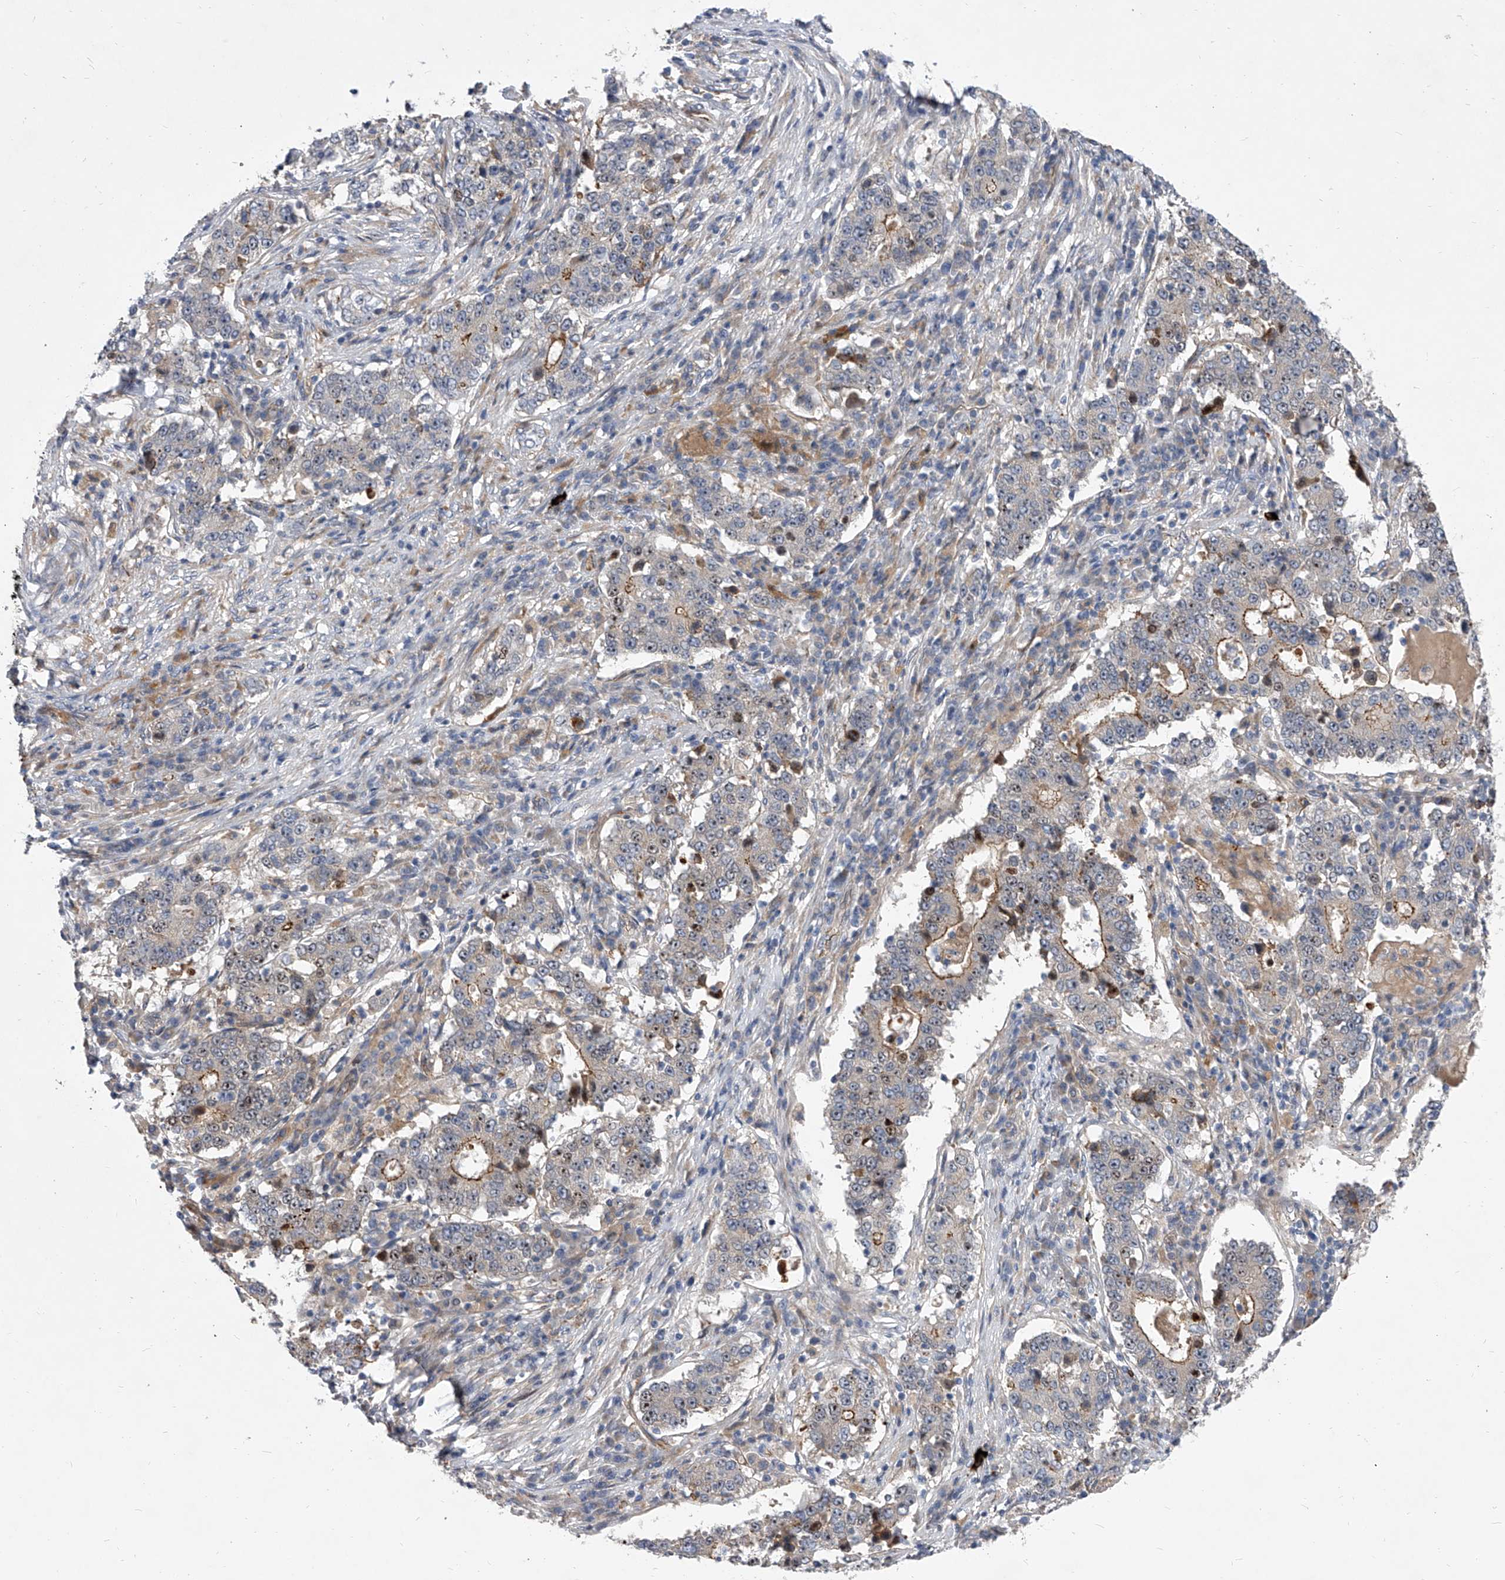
{"staining": {"intensity": "moderate", "quantity": "<25%", "location": "cytoplasmic/membranous"}, "tissue": "stomach cancer", "cell_type": "Tumor cells", "image_type": "cancer", "snomed": [{"axis": "morphology", "description": "Adenocarcinoma, NOS"}, {"axis": "topography", "description": "Stomach"}], "caption": "An image of human stomach cancer stained for a protein exhibits moderate cytoplasmic/membranous brown staining in tumor cells.", "gene": "MINDY4", "patient": {"sex": "male", "age": 59}}